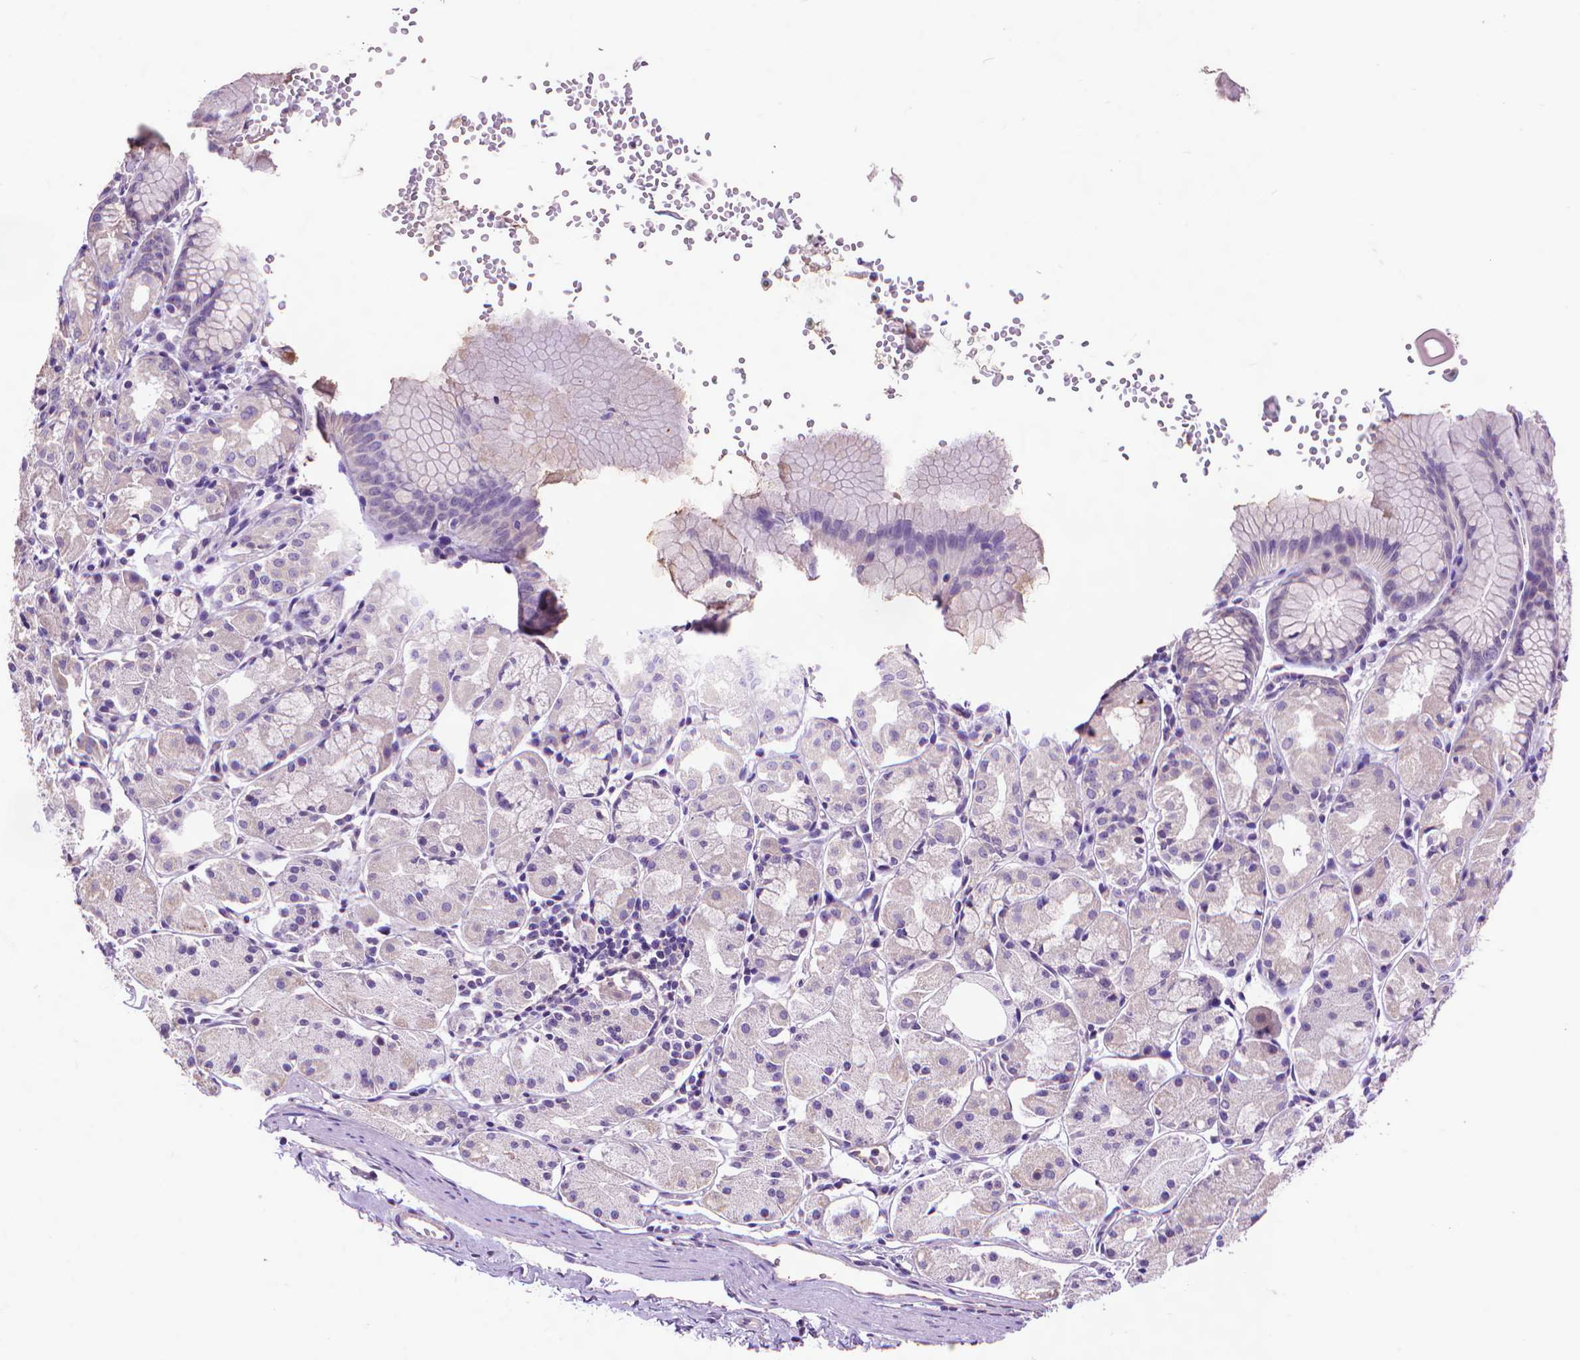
{"staining": {"intensity": "weak", "quantity": "<25%", "location": "cytoplasmic/membranous"}, "tissue": "stomach", "cell_type": "Glandular cells", "image_type": "normal", "snomed": [{"axis": "morphology", "description": "Normal tissue, NOS"}, {"axis": "topography", "description": "Stomach, upper"}], "caption": "A micrograph of stomach stained for a protein exhibits no brown staining in glandular cells.", "gene": "SYN1", "patient": {"sex": "male", "age": 47}}